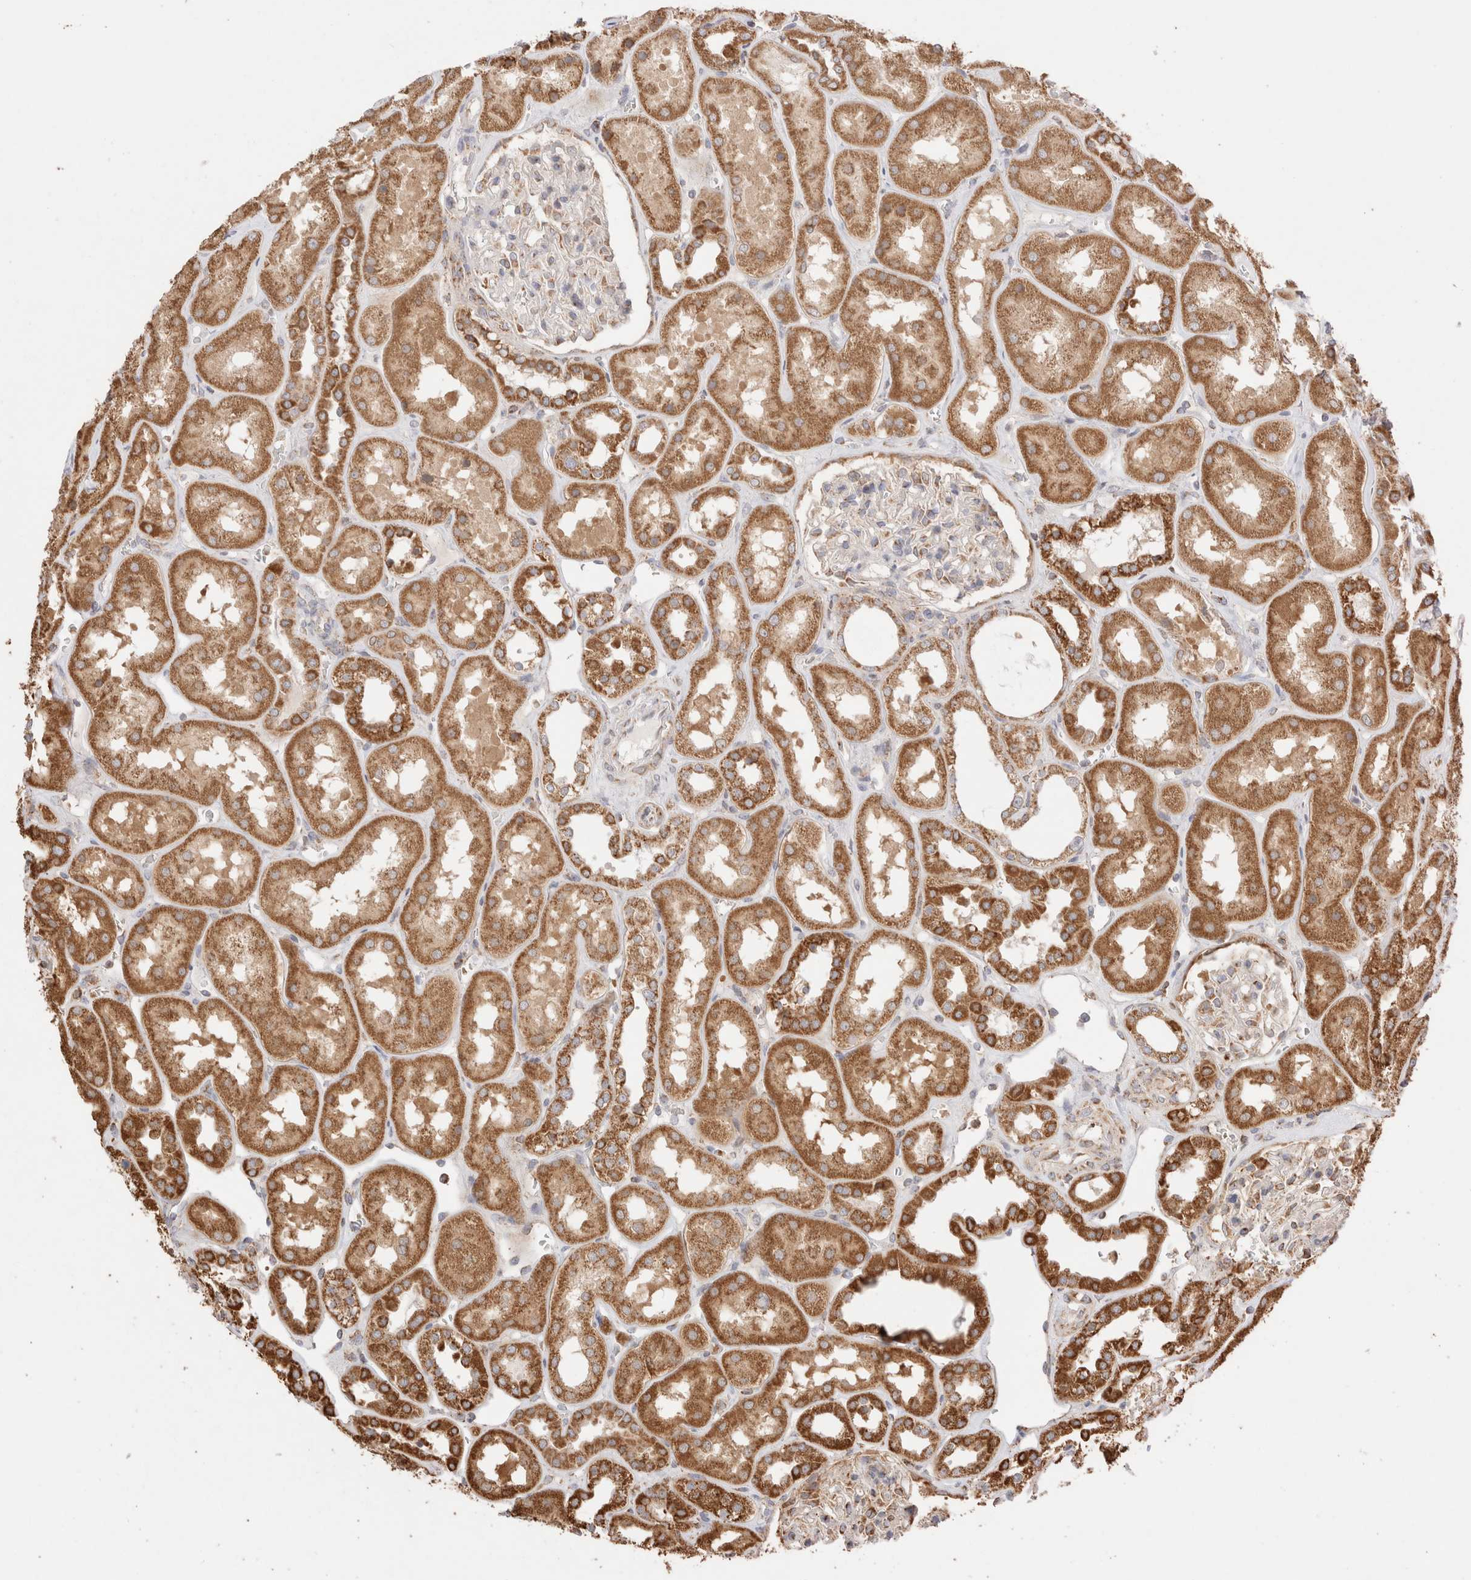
{"staining": {"intensity": "negative", "quantity": "none", "location": "none"}, "tissue": "kidney", "cell_type": "Cells in glomeruli", "image_type": "normal", "snomed": [{"axis": "morphology", "description": "Normal tissue, NOS"}, {"axis": "topography", "description": "Kidney"}], "caption": "This is an IHC histopathology image of benign human kidney. There is no staining in cells in glomeruli.", "gene": "TMPPE", "patient": {"sex": "male", "age": 70}}